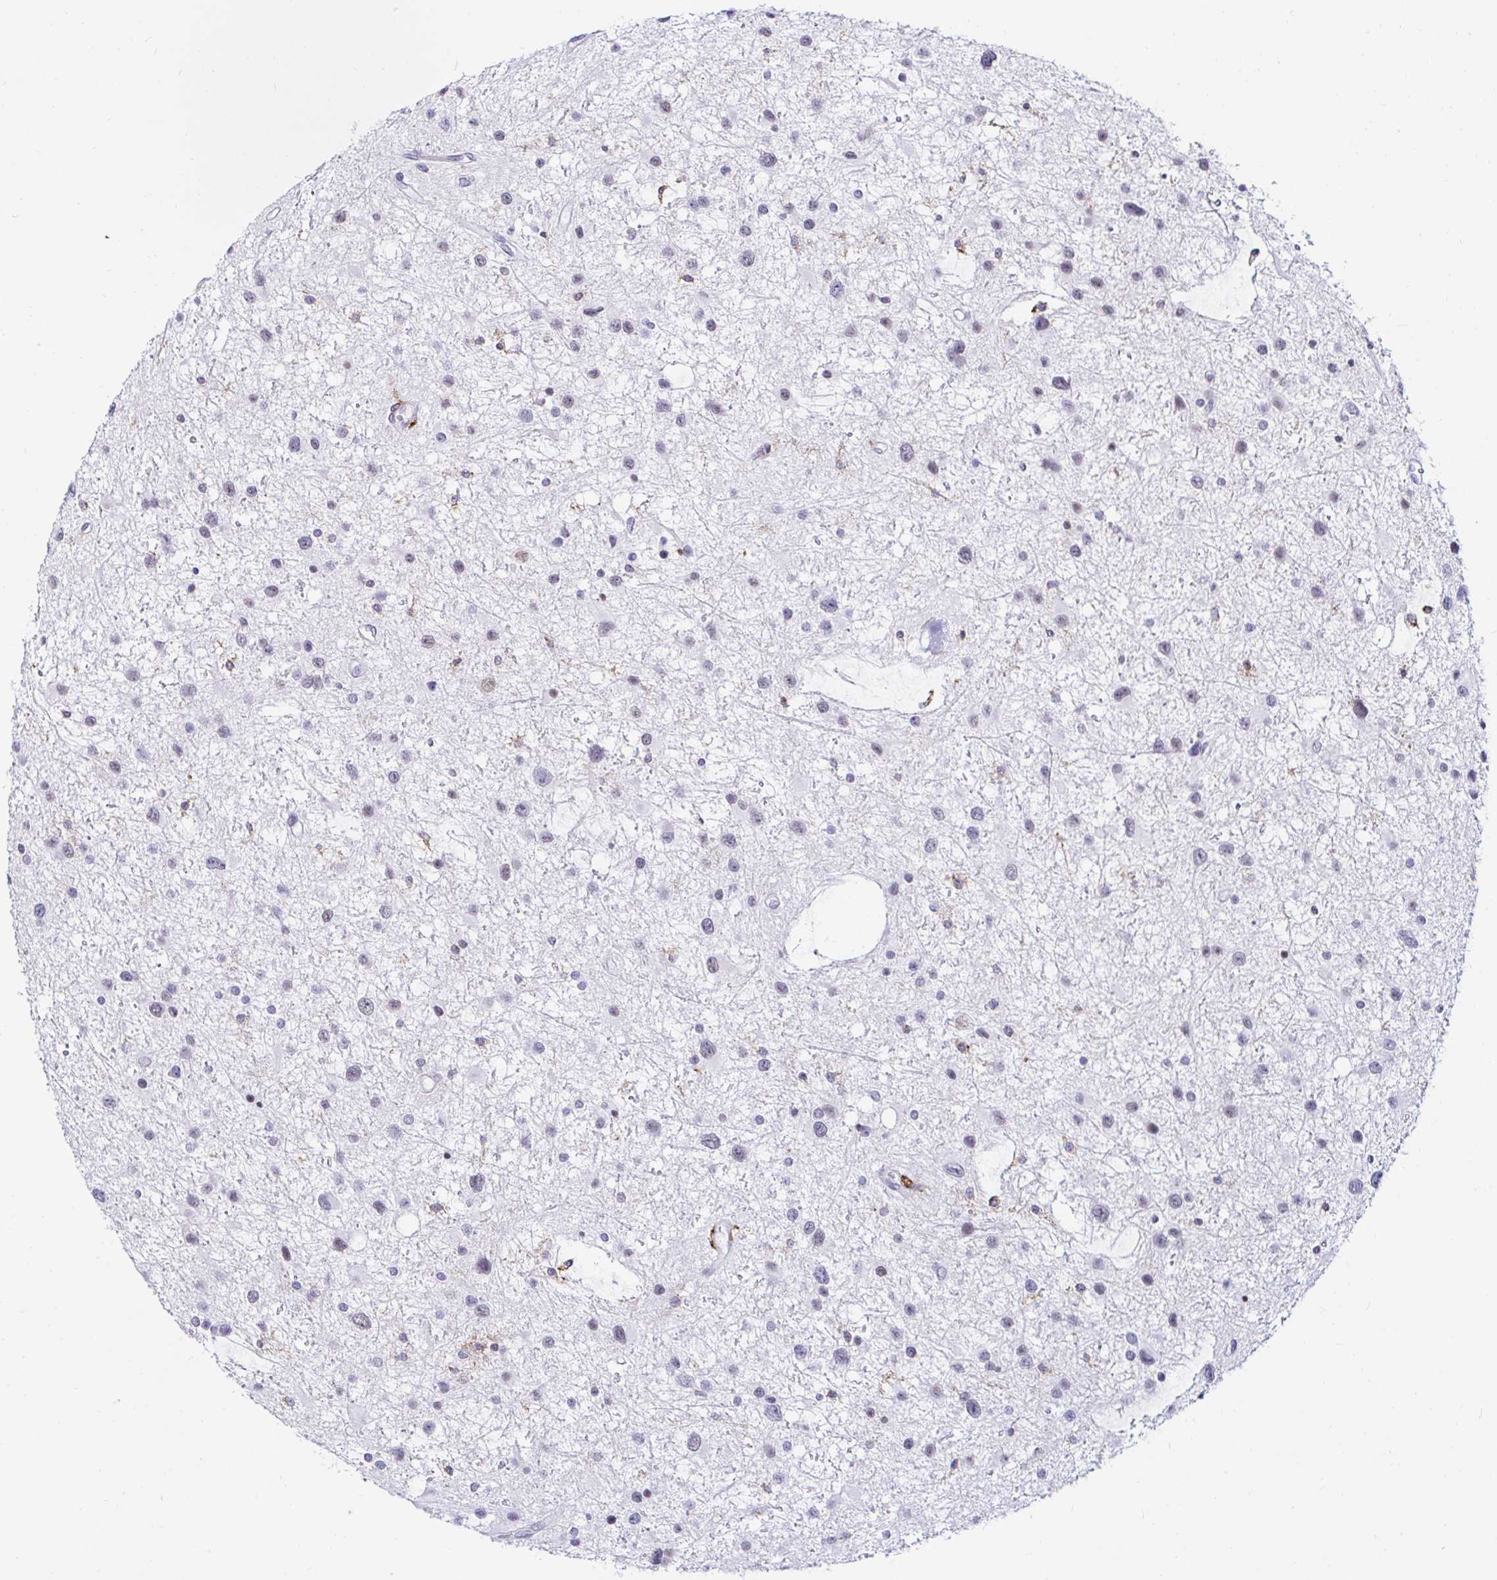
{"staining": {"intensity": "negative", "quantity": "none", "location": "none"}, "tissue": "glioma", "cell_type": "Tumor cells", "image_type": "cancer", "snomed": [{"axis": "morphology", "description": "Glioma, malignant, Low grade"}, {"axis": "topography", "description": "Brain"}], "caption": "This micrograph is of glioma stained with IHC to label a protein in brown with the nuclei are counter-stained blue. There is no staining in tumor cells.", "gene": "CYBB", "patient": {"sex": "female", "age": 32}}